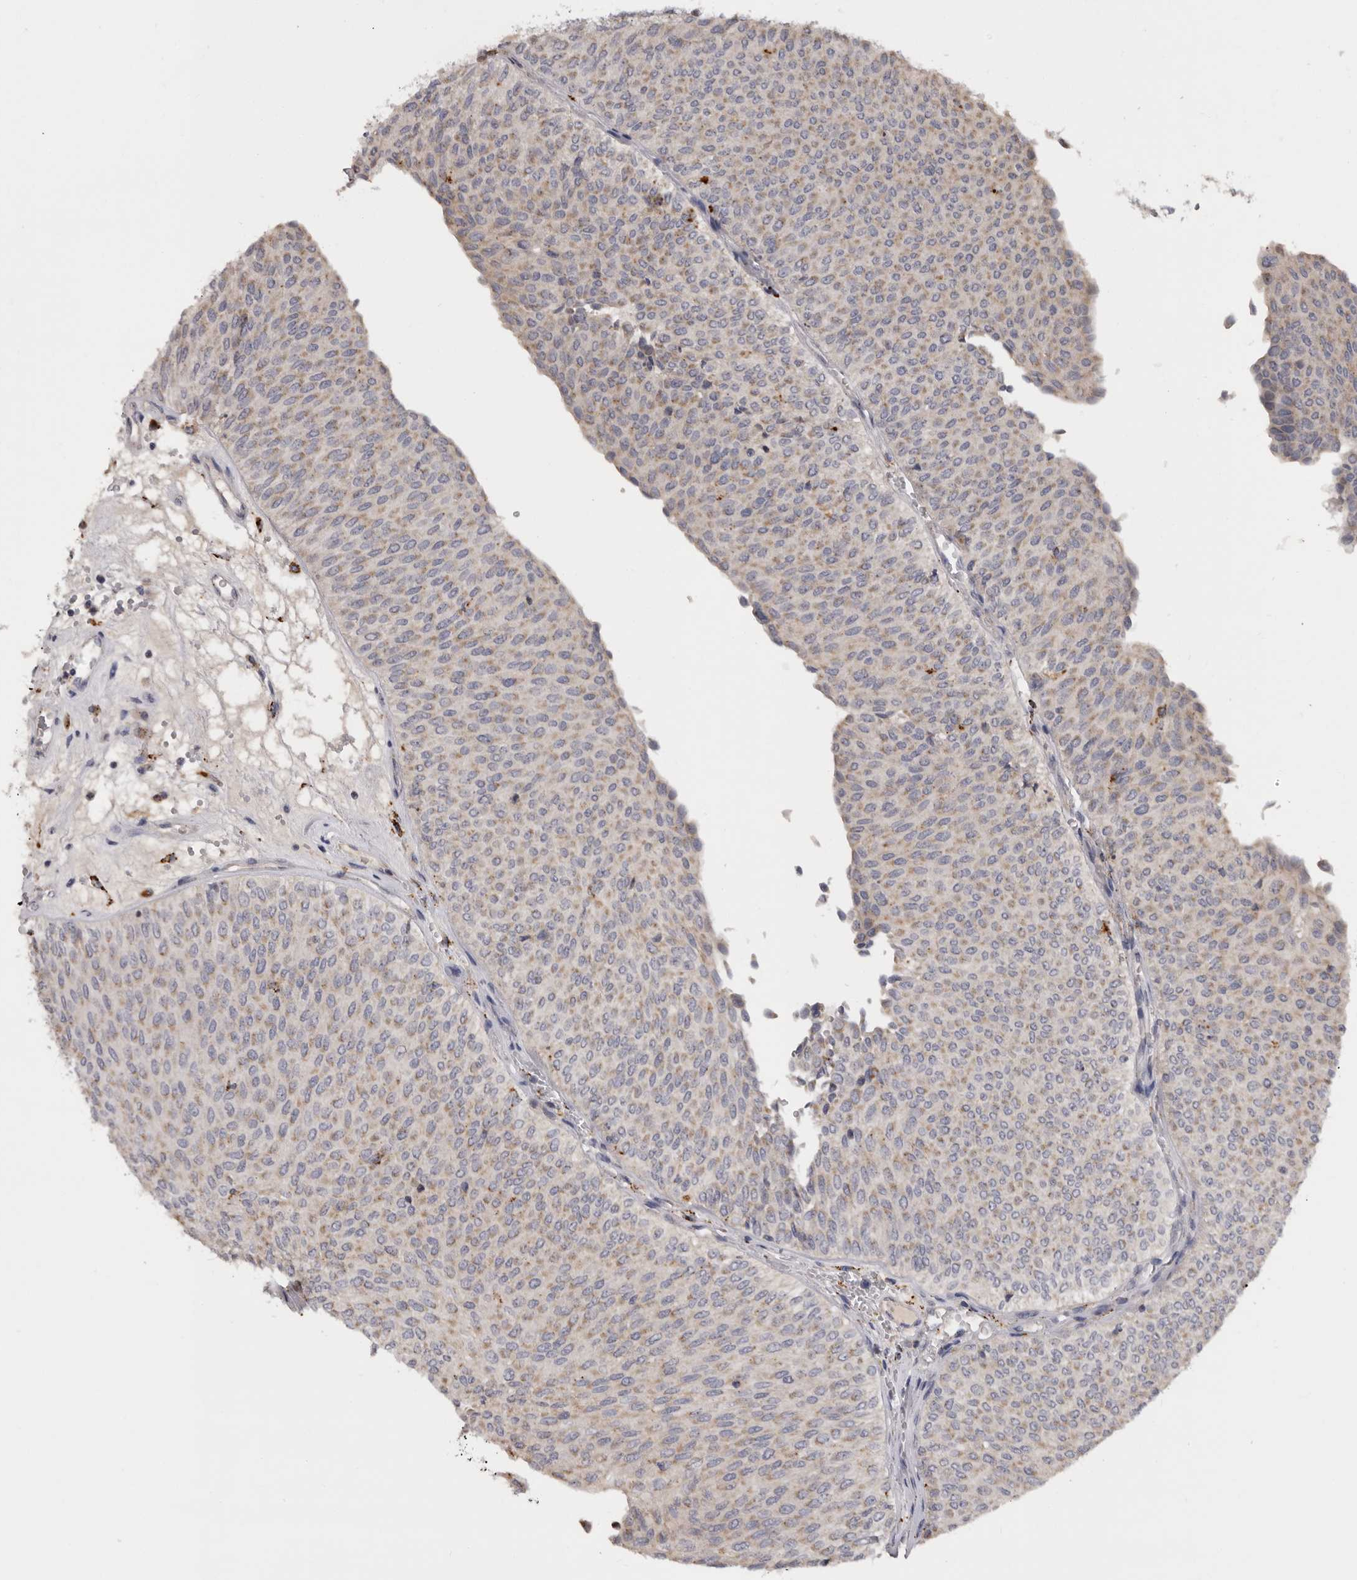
{"staining": {"intensity": "weak", "quantity": ">75%", "location": "cytoplasmic/membranous"}, "tissue": "urothelial cancer", "cell_type": "Tumor cells", "image_type": "cancer", "snomed": [{"axis": "morphology", "description": "Urothelial carcinoma, Low grade"}, {"axis": "topography", "description": "Urinary bladder"}], "caption": "Urothelial carcinoma (low-grade) stained with DAB (3,3'-diaminobenzidine) immunohistochemistry (IHC) demonstrates low levels of weak cytoplasmic/membranous staining in approximately >75% of tumor cells.", "gene": "DAP", "patient": {"sex": "male", "age": 78}}